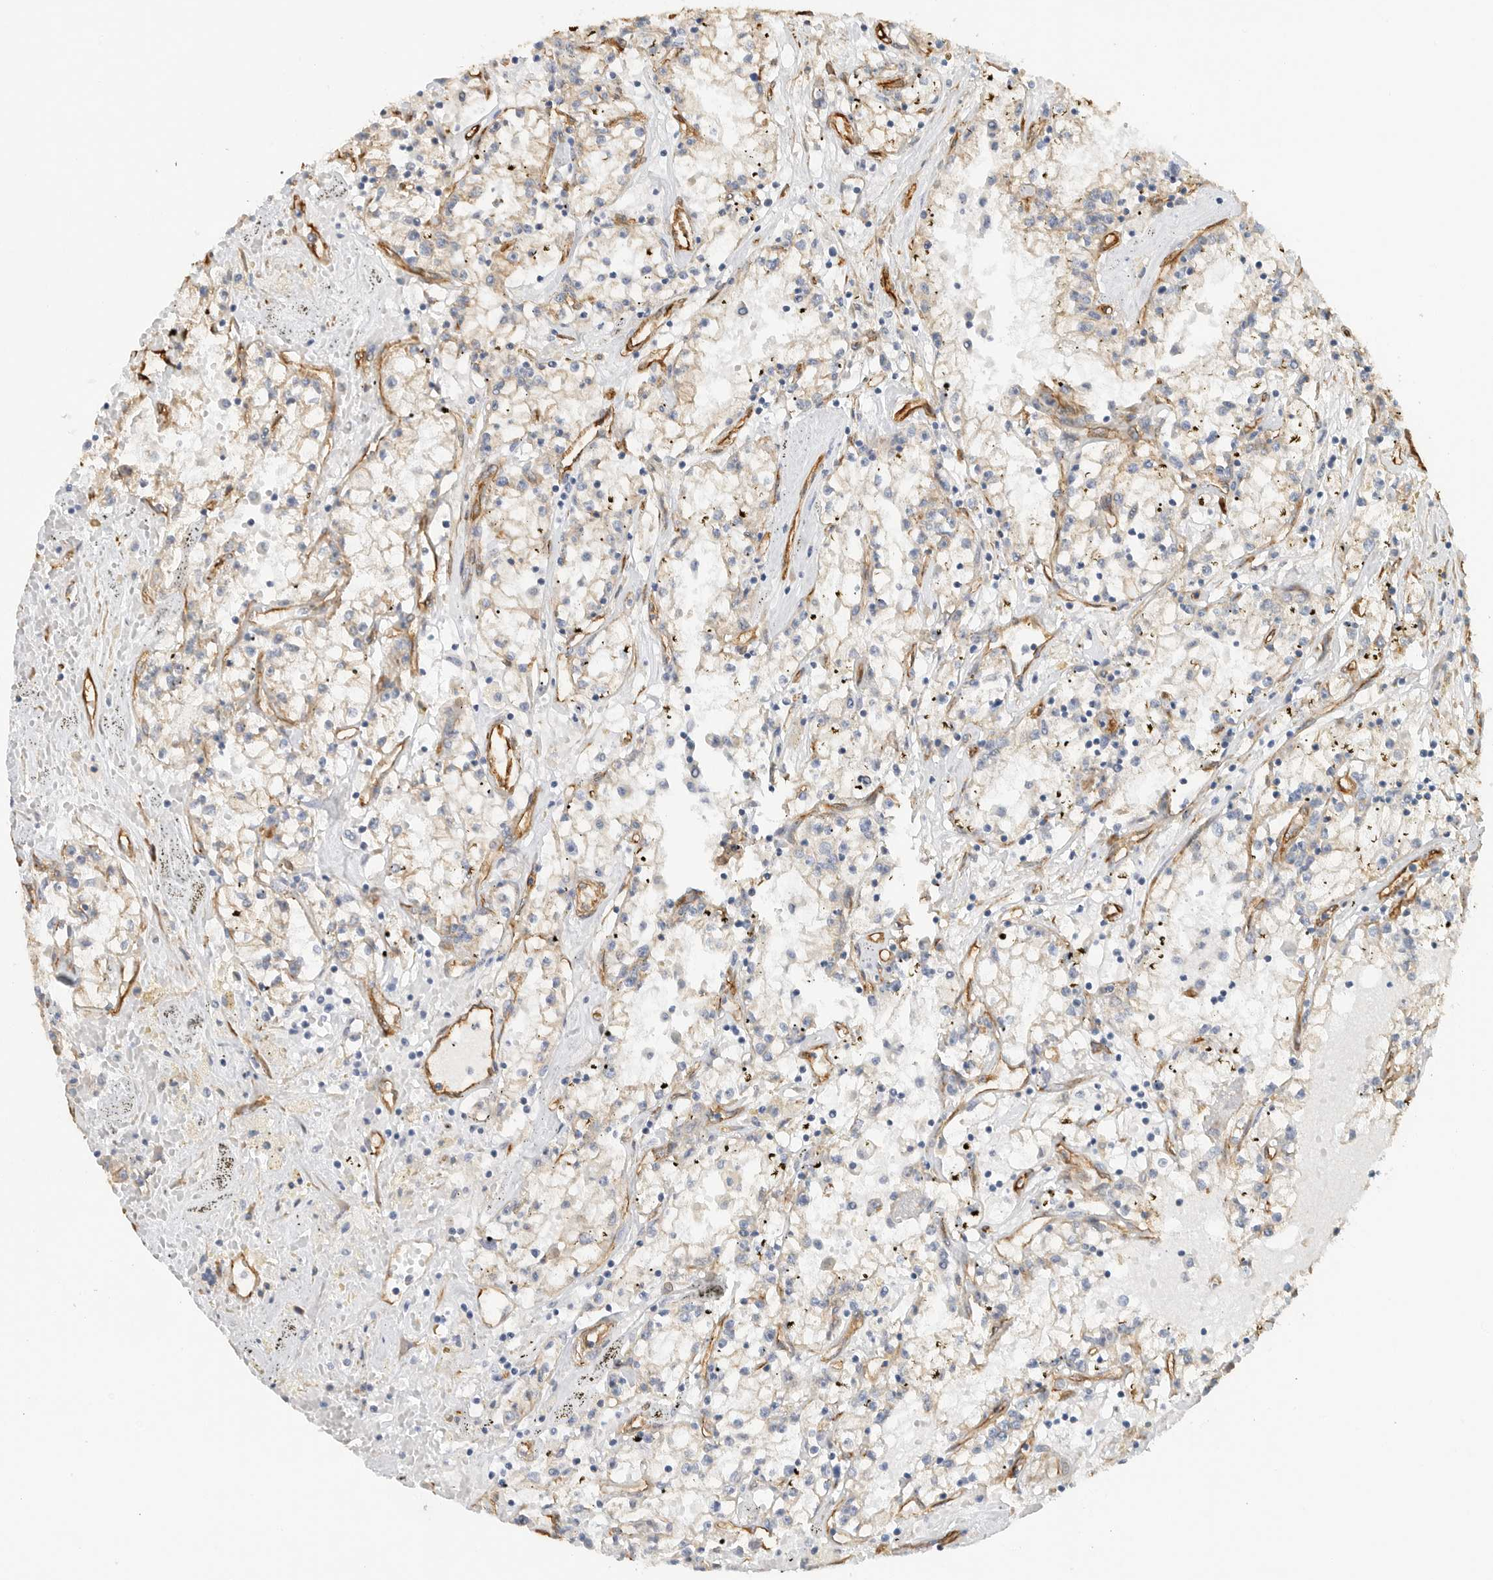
{"staining": {"intensity": "negative", "quantity": "none", "location": "none"}, "tissue": "renal cancer", "cell_type": "Tumor cells", "image_type": "cancer", "snomed": [{"axis": "morphology", "description": "Adenocarcinoma, NOS"}, {"axis": "topography", "description": "Kidney"}], "caption": "Tumor cells are negative for brown protein staining in renal cancer. (Brightfield microscopy of DAB (3,3'-diaminobenzidine) immunohistochemistry at high magnification).", "gene": "JMJD4", "patient": {"sex": "male", "age": 56}}